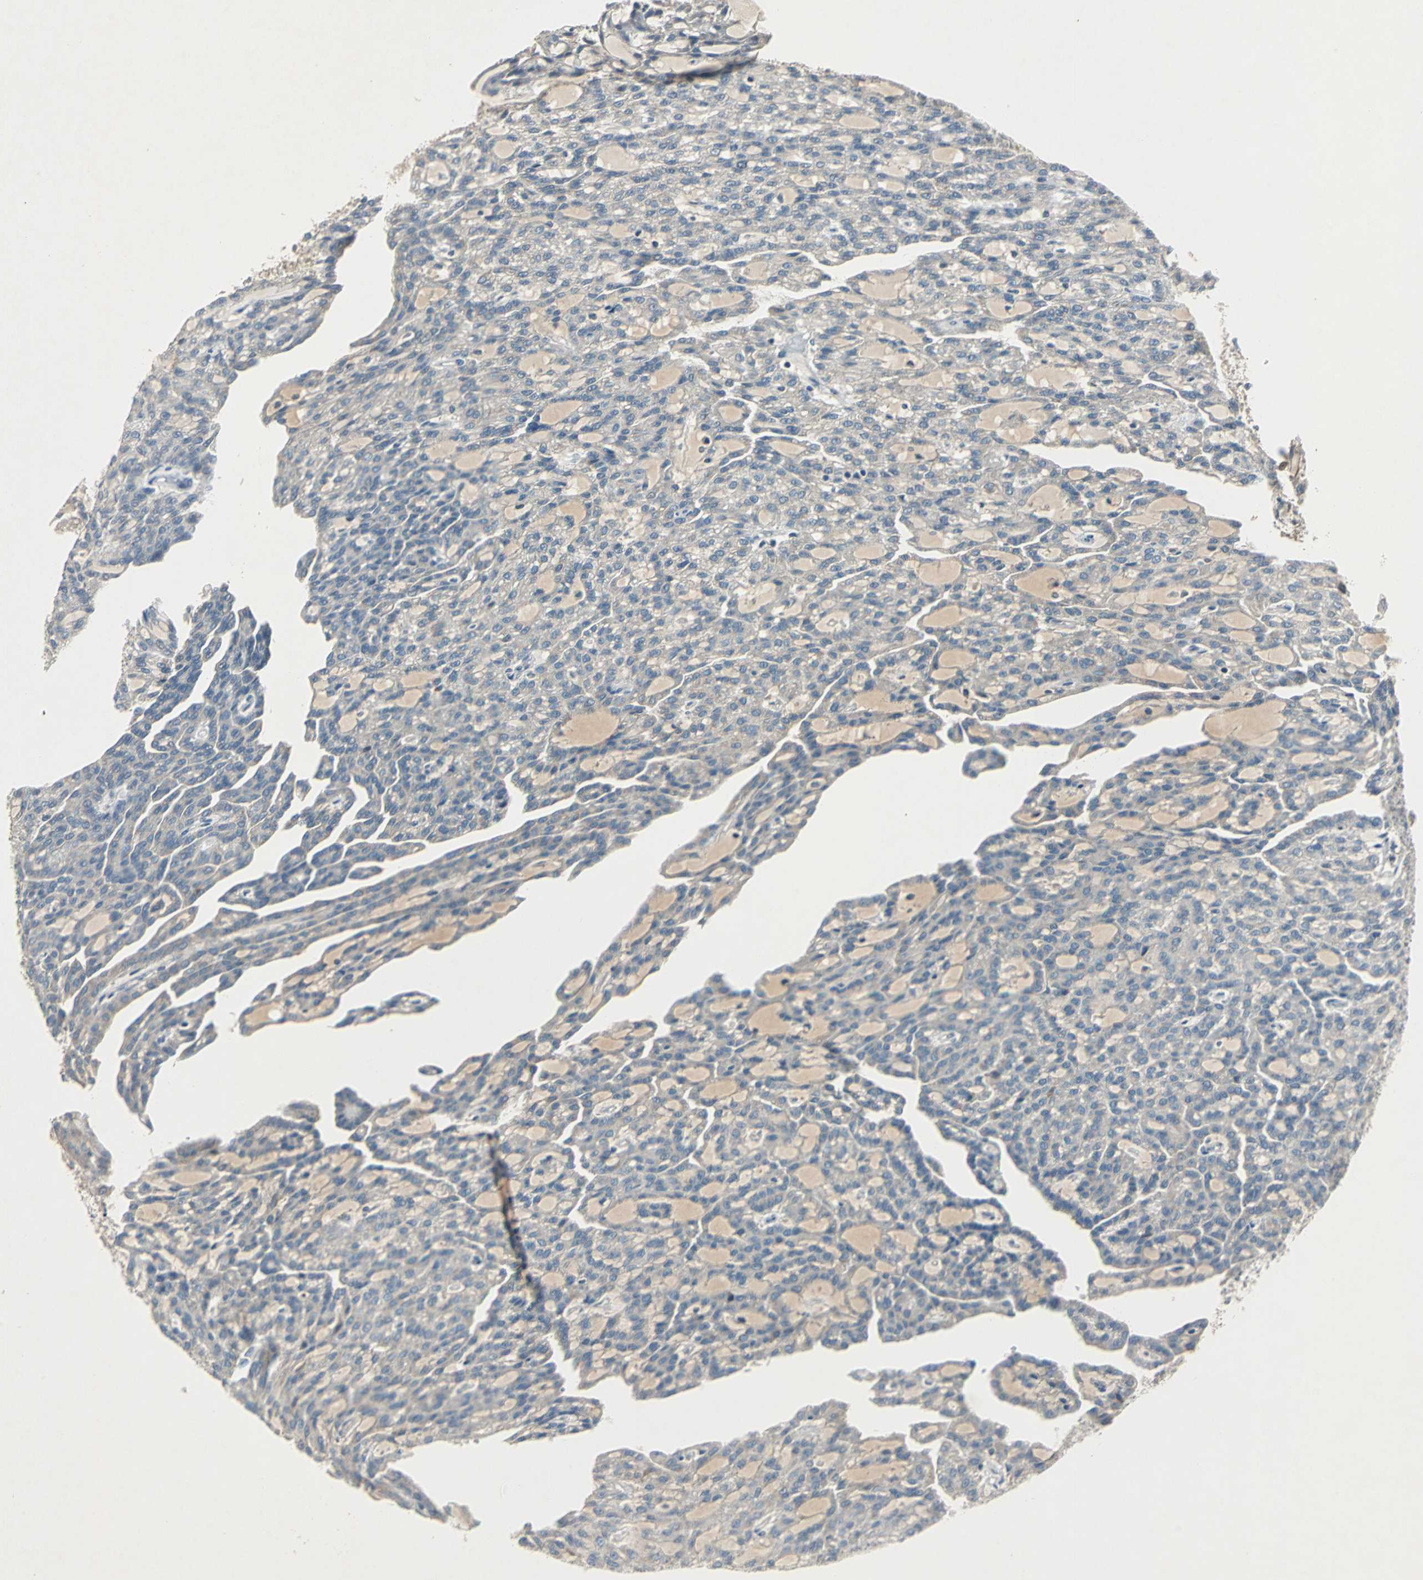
{"staining": {"intensity": "weak", "quantity": "<25%", "location": "cytoplasmic/membranous"}, "tissue": "renal cancer", "cell_type": "Tumor cells", "image_type": "cancer", "snomed": [{"axis": "morphology", "description": "Adenocarcinoma, NOS"}, {"axis": "topography", "description": "Kidney"}], "caption": "This is an immunohistochemistry micrograph of human adenocarcinoma (renal). There is no staining in tumor cells.", "gene": "SLC2A13", "patient": {"sex": "male", "age": 63}}